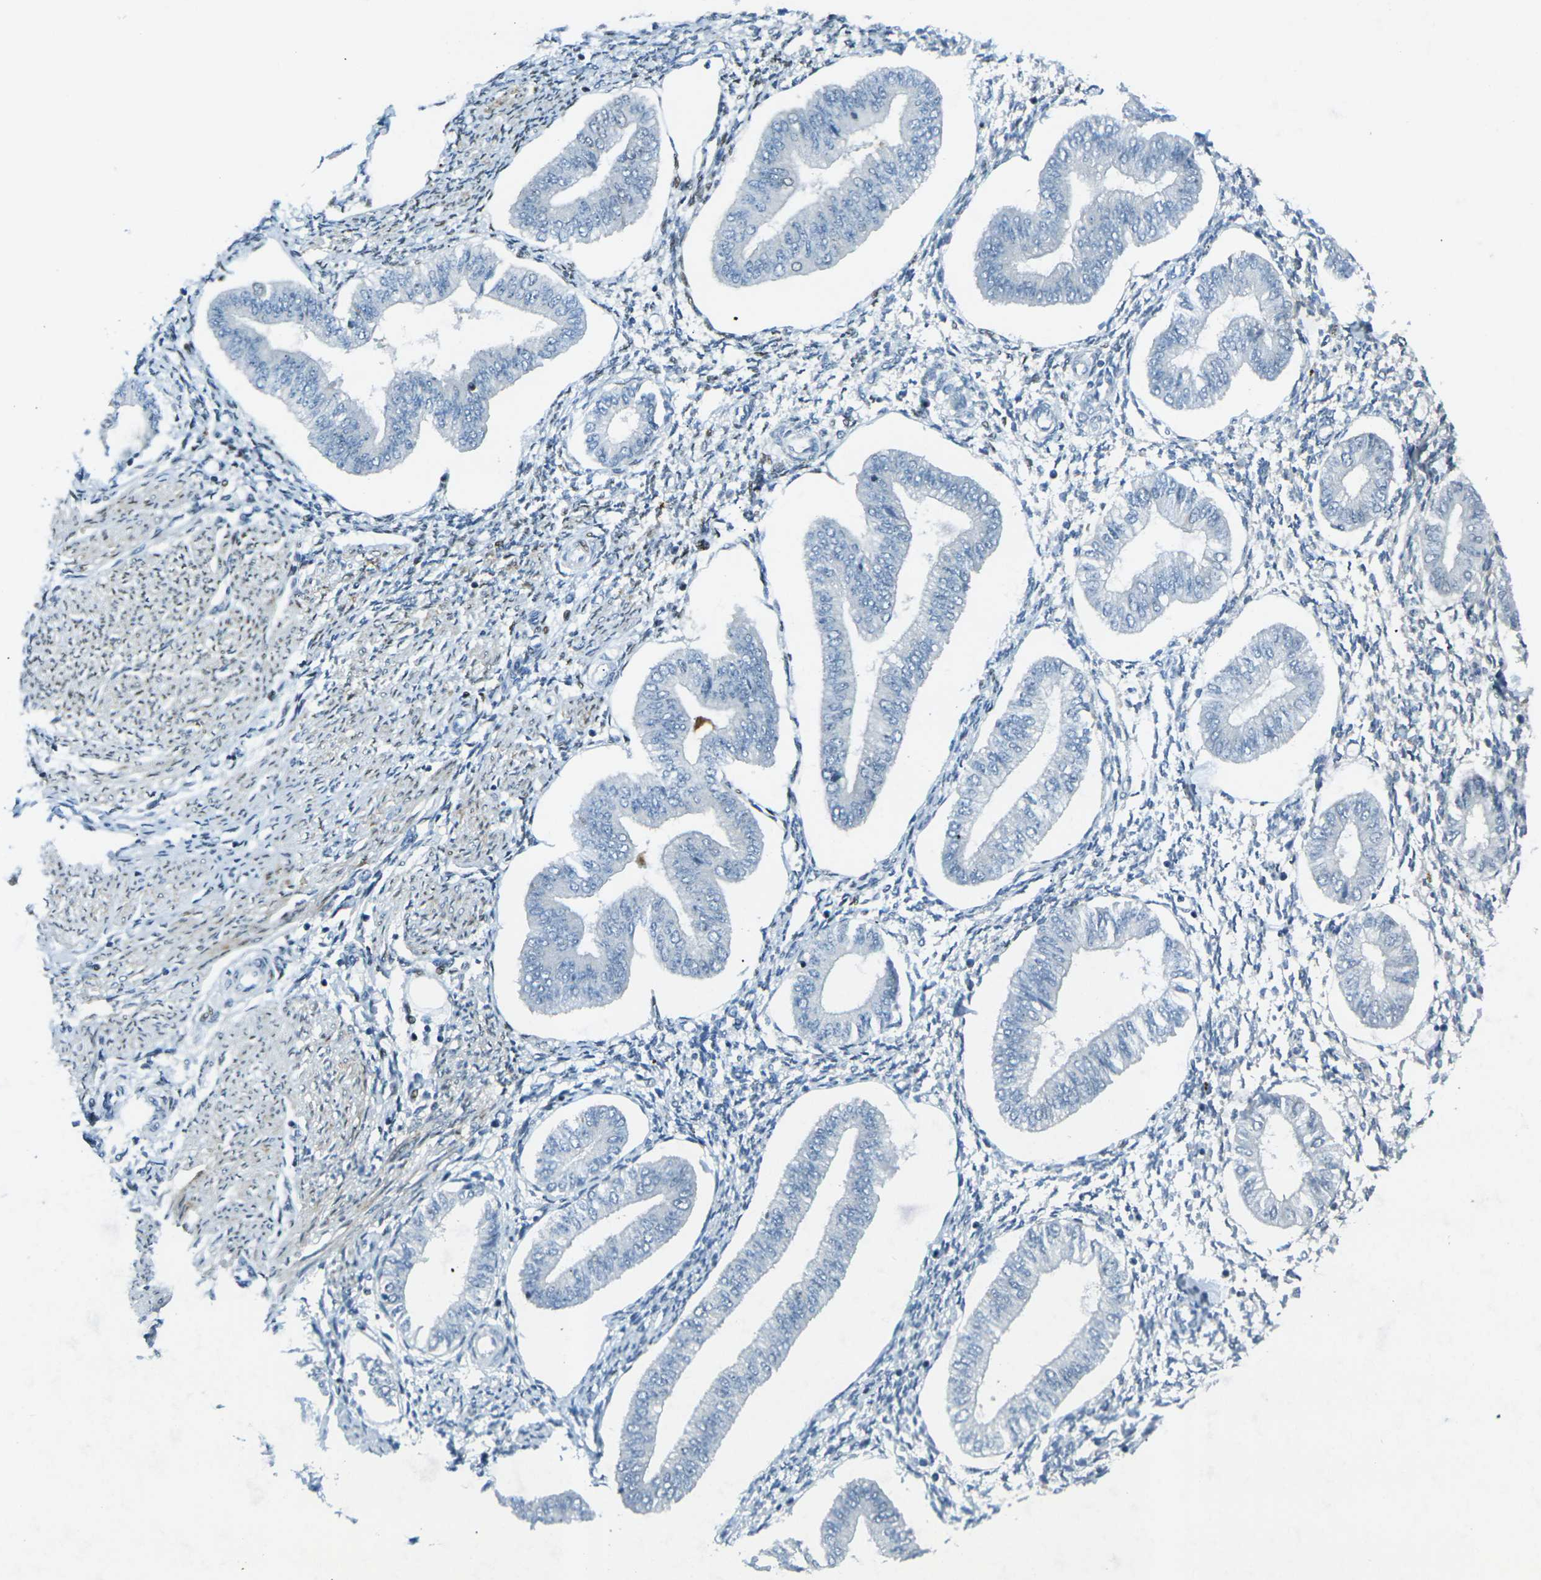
{"staining": {"intensity": "moderate", "quantity": "25%-75%", "location": "nuclear"}, "tissue": "endometrium", "cell_type": "Cells in endometrial stroma", "image_type": "normal", "snomed": [{"axis": "morphology", "description": "Normal tissue, NOS"}, {"axis": "topography", "description": "Endometrium"}], "caption": "Endometrium stained for a protein exhibits moderate nuclear positivity in cells in endometrial stroma. (IHC, brightfield microscopy, high magnification).", "gene": "UBE2C", "patient": {"sex": "female", "age": 50}}